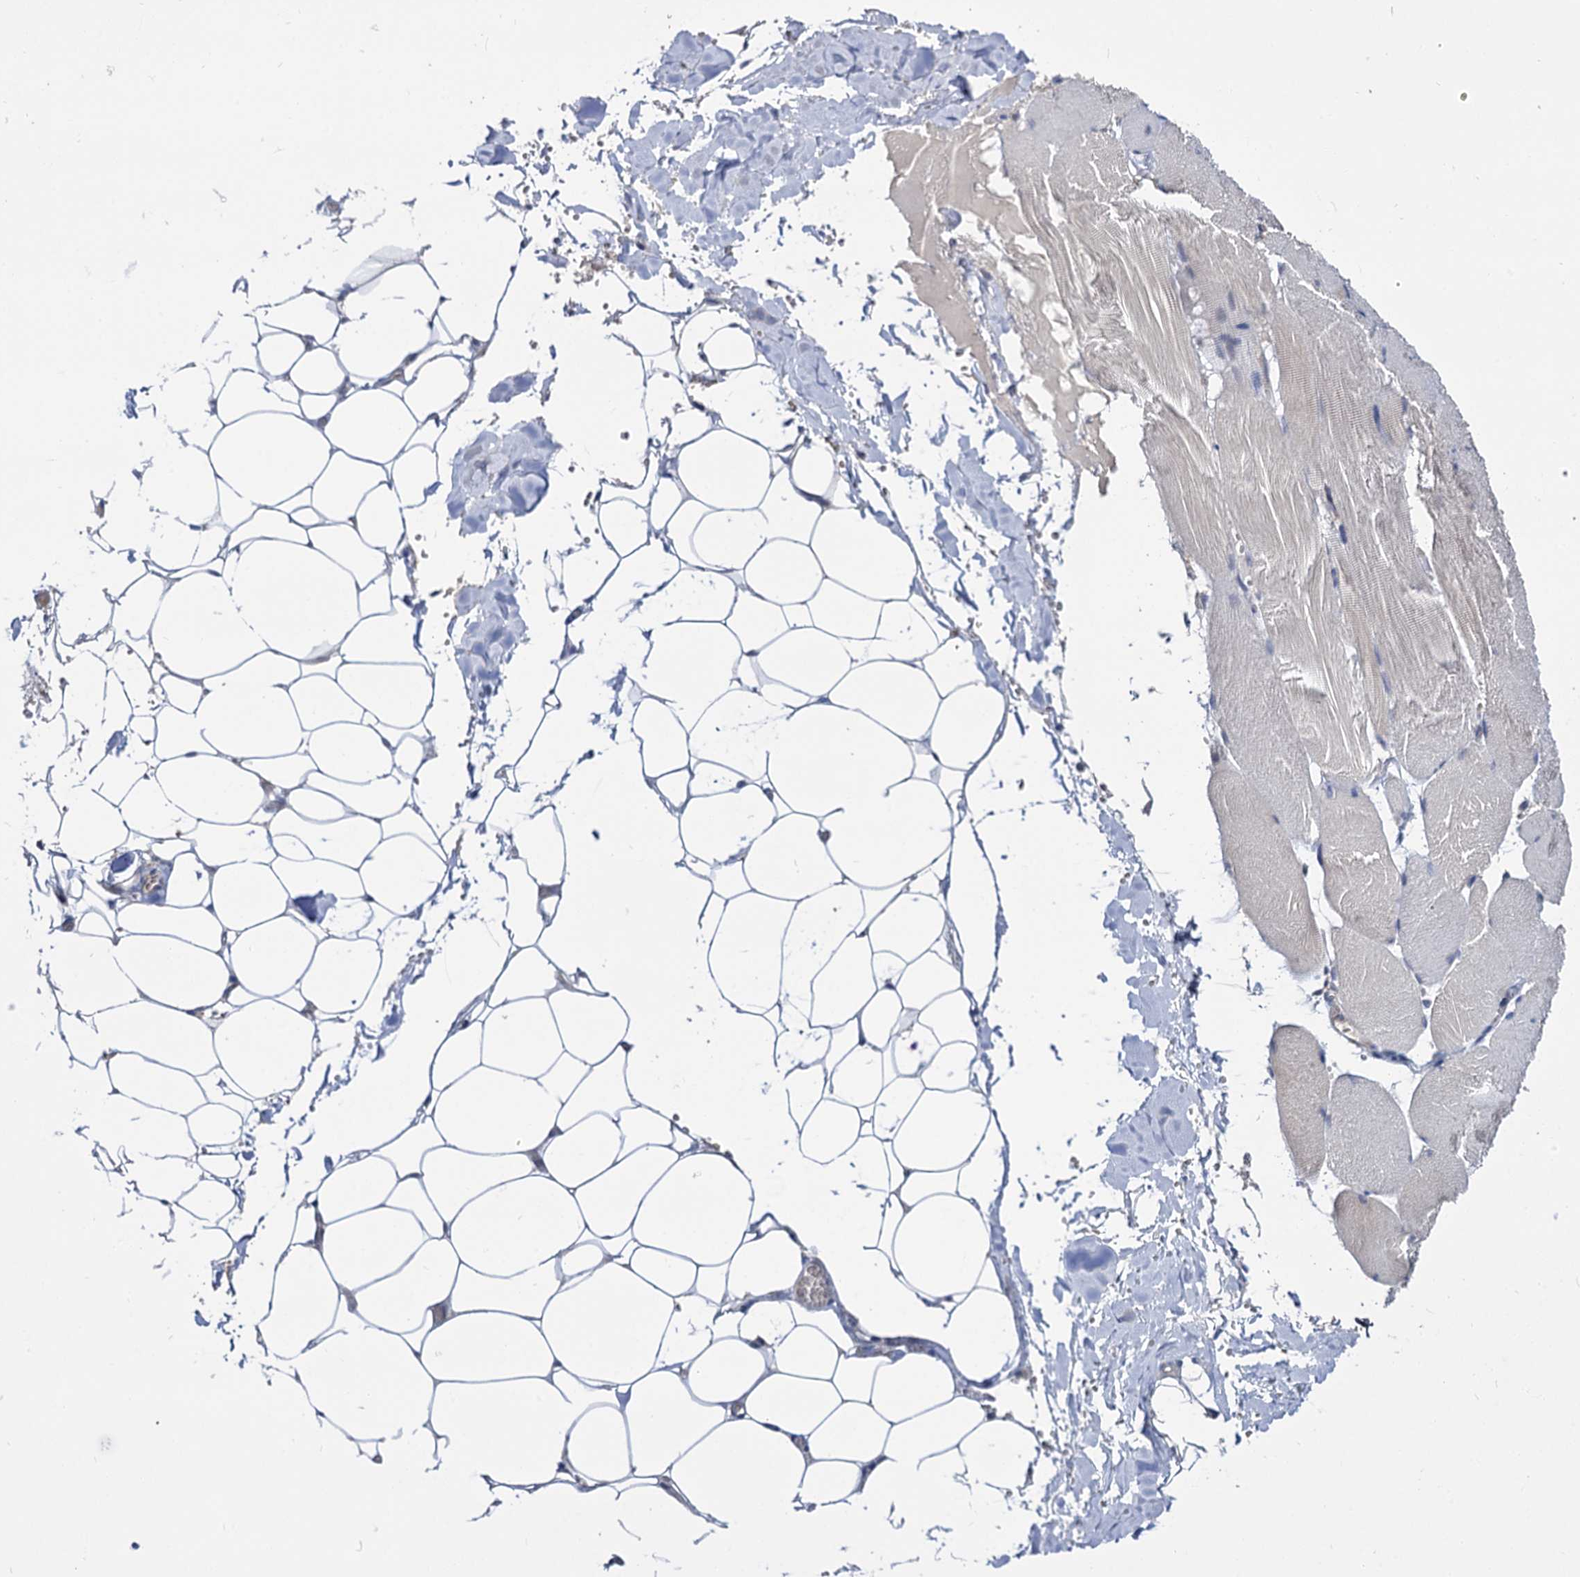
{"staining": {"intensity": "negative", "quantity": "none", "location": "none"}, "tissue": "adipose tissue", "cell_type": "Adipocytes", "image_type": "normal", "snomed": [{"axis": "morphology", "description": "Normal tissue, NOS"}, {"axis": "topography", "description": "Skeletal muscle"}, {"axis": "topography", "description": "Peripheral nerve tissue"}], "caption": "The immunohistochemistry image has no significant positivity in adipocytes of adipose tissue. (DAB IHC with hematoxylin counter stain).", "gene": "NEK10", "patient": {"sex": "female", "age": 55}}